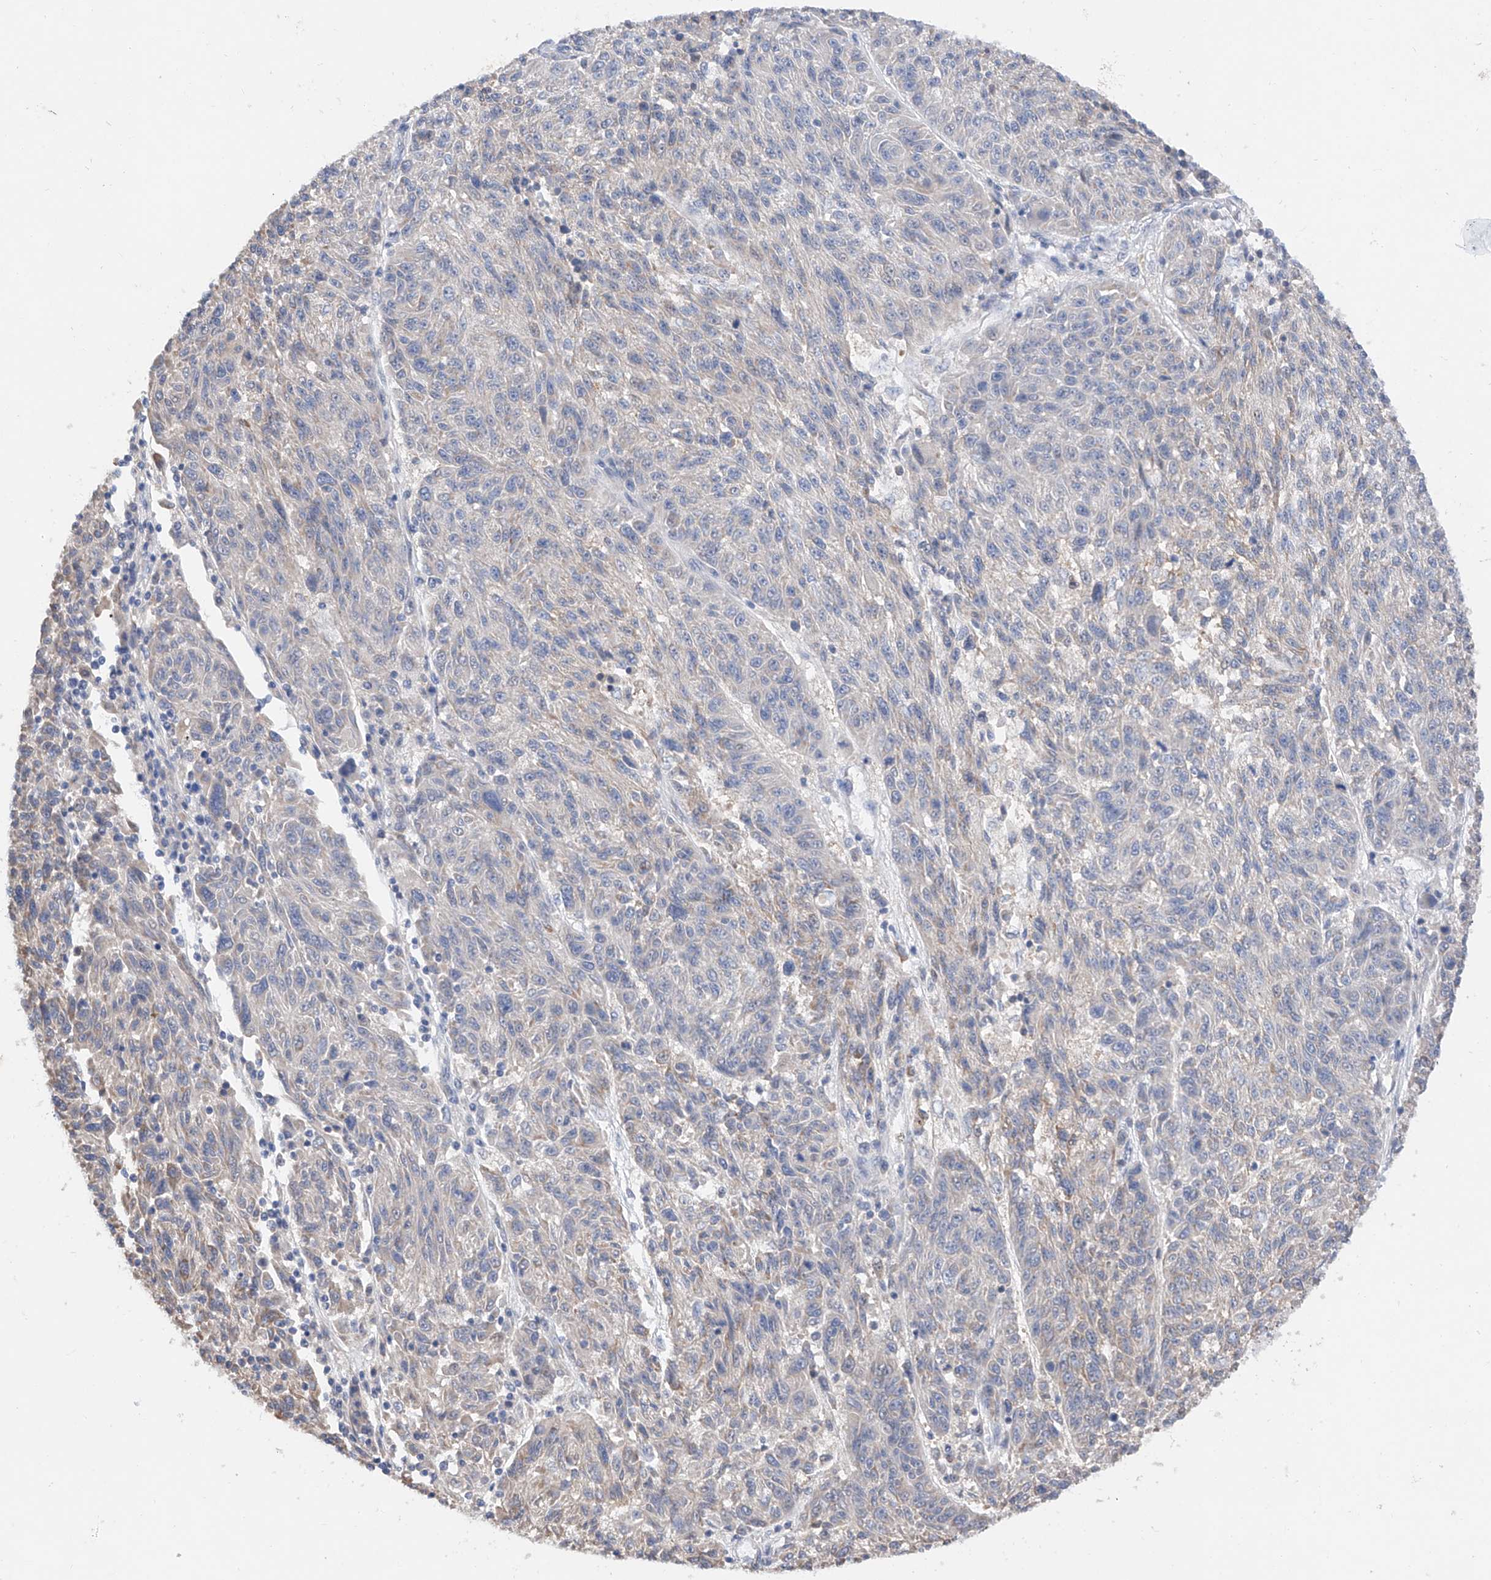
{"staining": {"intensity": "negative", "quantity": "none", "location": "none"}, "tissue": "melanoma", "cell_type": "Tumor cells", "image_type": "cancer", "snomed": [{"axis": "morphology", "description": "Malignant melanoma, NOS"}, {"axis": "topography", "description": "Skin"}], "caption": "Immunohistochemical staining of melanoma reveals no significant expression in tumor cells.", "gene": "FUCA2", "patient": {"sex": "male", "age": 53}}